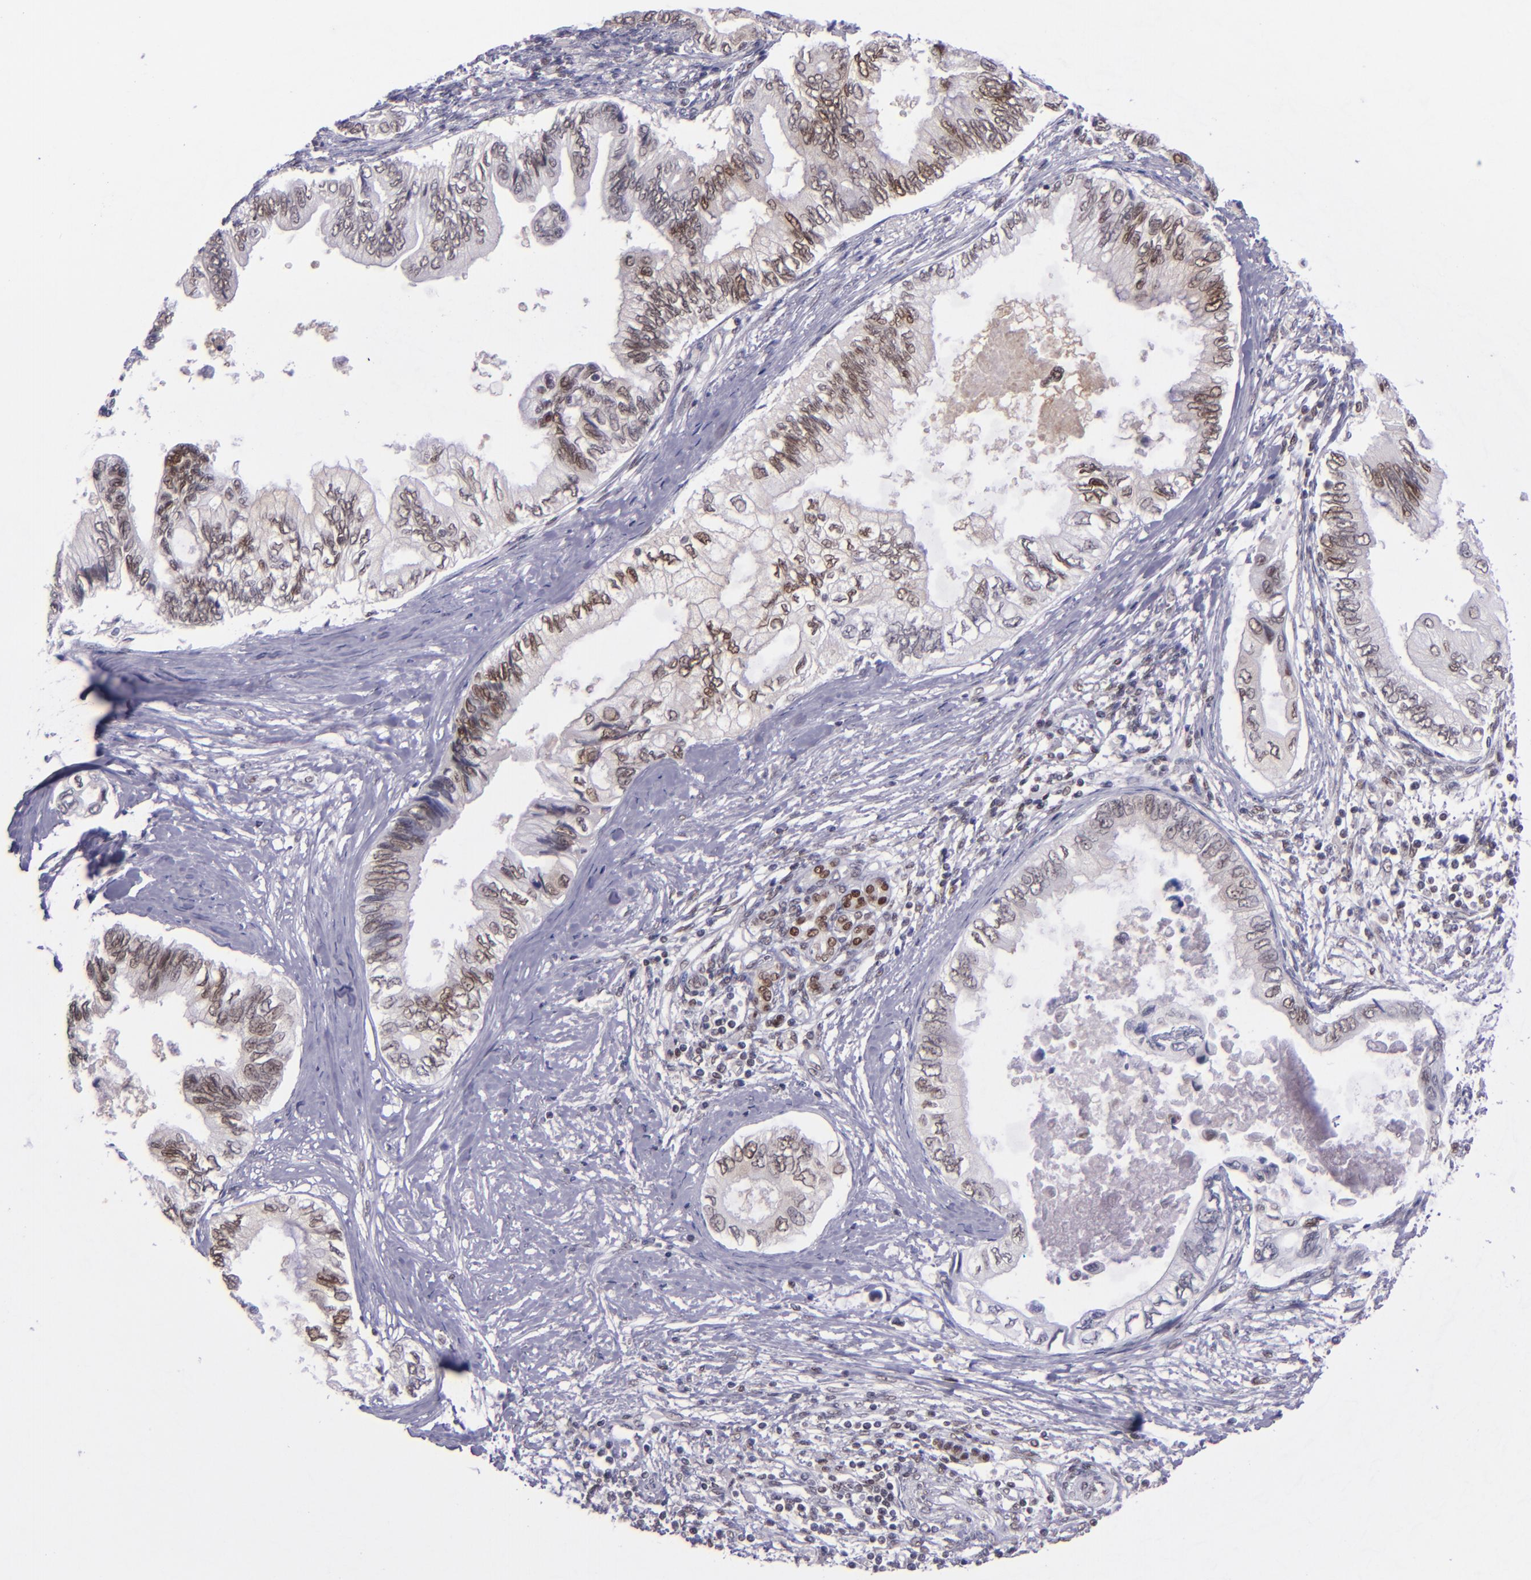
{"staining": {"intensity": "moderate", "quantity": "25%-75%", "location": "nuclear"}, "tissue": "pancreatic cancer", "cell_type": "Tumor cells", "image_type": "cancer", "snomed": [{"axis": "morphology", "description": "Adenocarcinoma, NOS"}, {"axis": "topography", "description": "Pancreas"}], "caption": "A medium amount of moderate nuclear positivity is identified in about 25%-75% of tumor cells in pancreatic cancer (adenocarcinoma) tissue. (DAB (3,3'-diaminobenzidine) IHC with brightfield microscopy, high magnification).", "gene": "BAG1", "patient": {"sex": "female", "age": 66}}